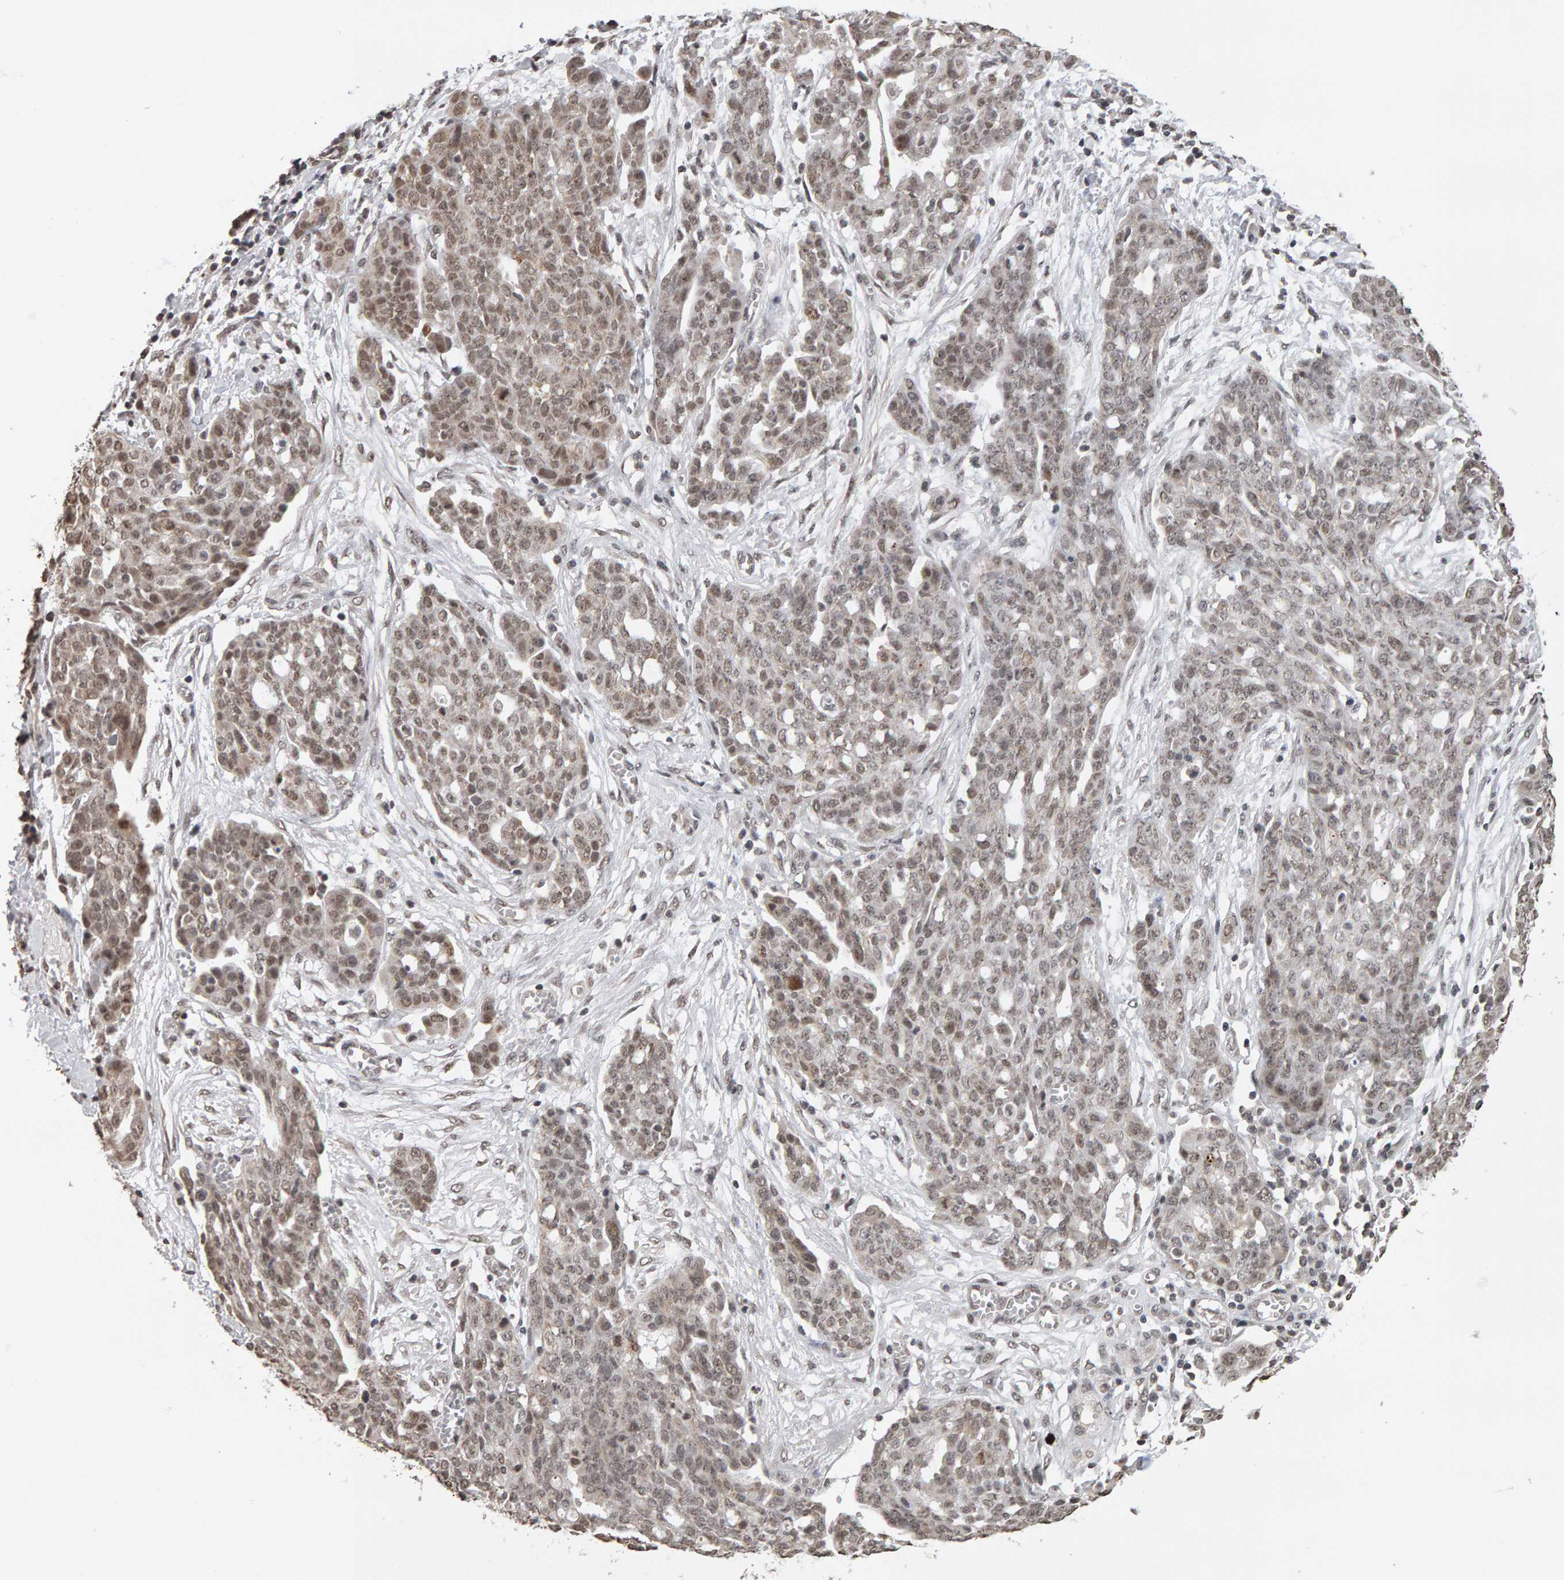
{"staining": {"intensity": "weak", "quantity": ">75%", "location": "nuclear"}, "tissue": "ovarian cancer", "cell_type": "Tumor cells", "image_type": "cancer", "snomed": [{"axis": "morphology", "description": "Cystadenocarcinoma, serous, NOS"}, {"axis": "topography", "description": "Soft tissue"}, {"axis": "topography", "description": "Ovary"}], "caption": "Protein staining of serous cystadenocarcinoma (ovarian) tissue reveals weak nuclear positivity in approximately >75% of tumor cells. The staining is performed using DAB brown chromogen to label protein expression. The nuclei are counter-stained blue using hematoxylin.", "gene": "AFF4", "patient": {"sex": "female", "age": 57}}